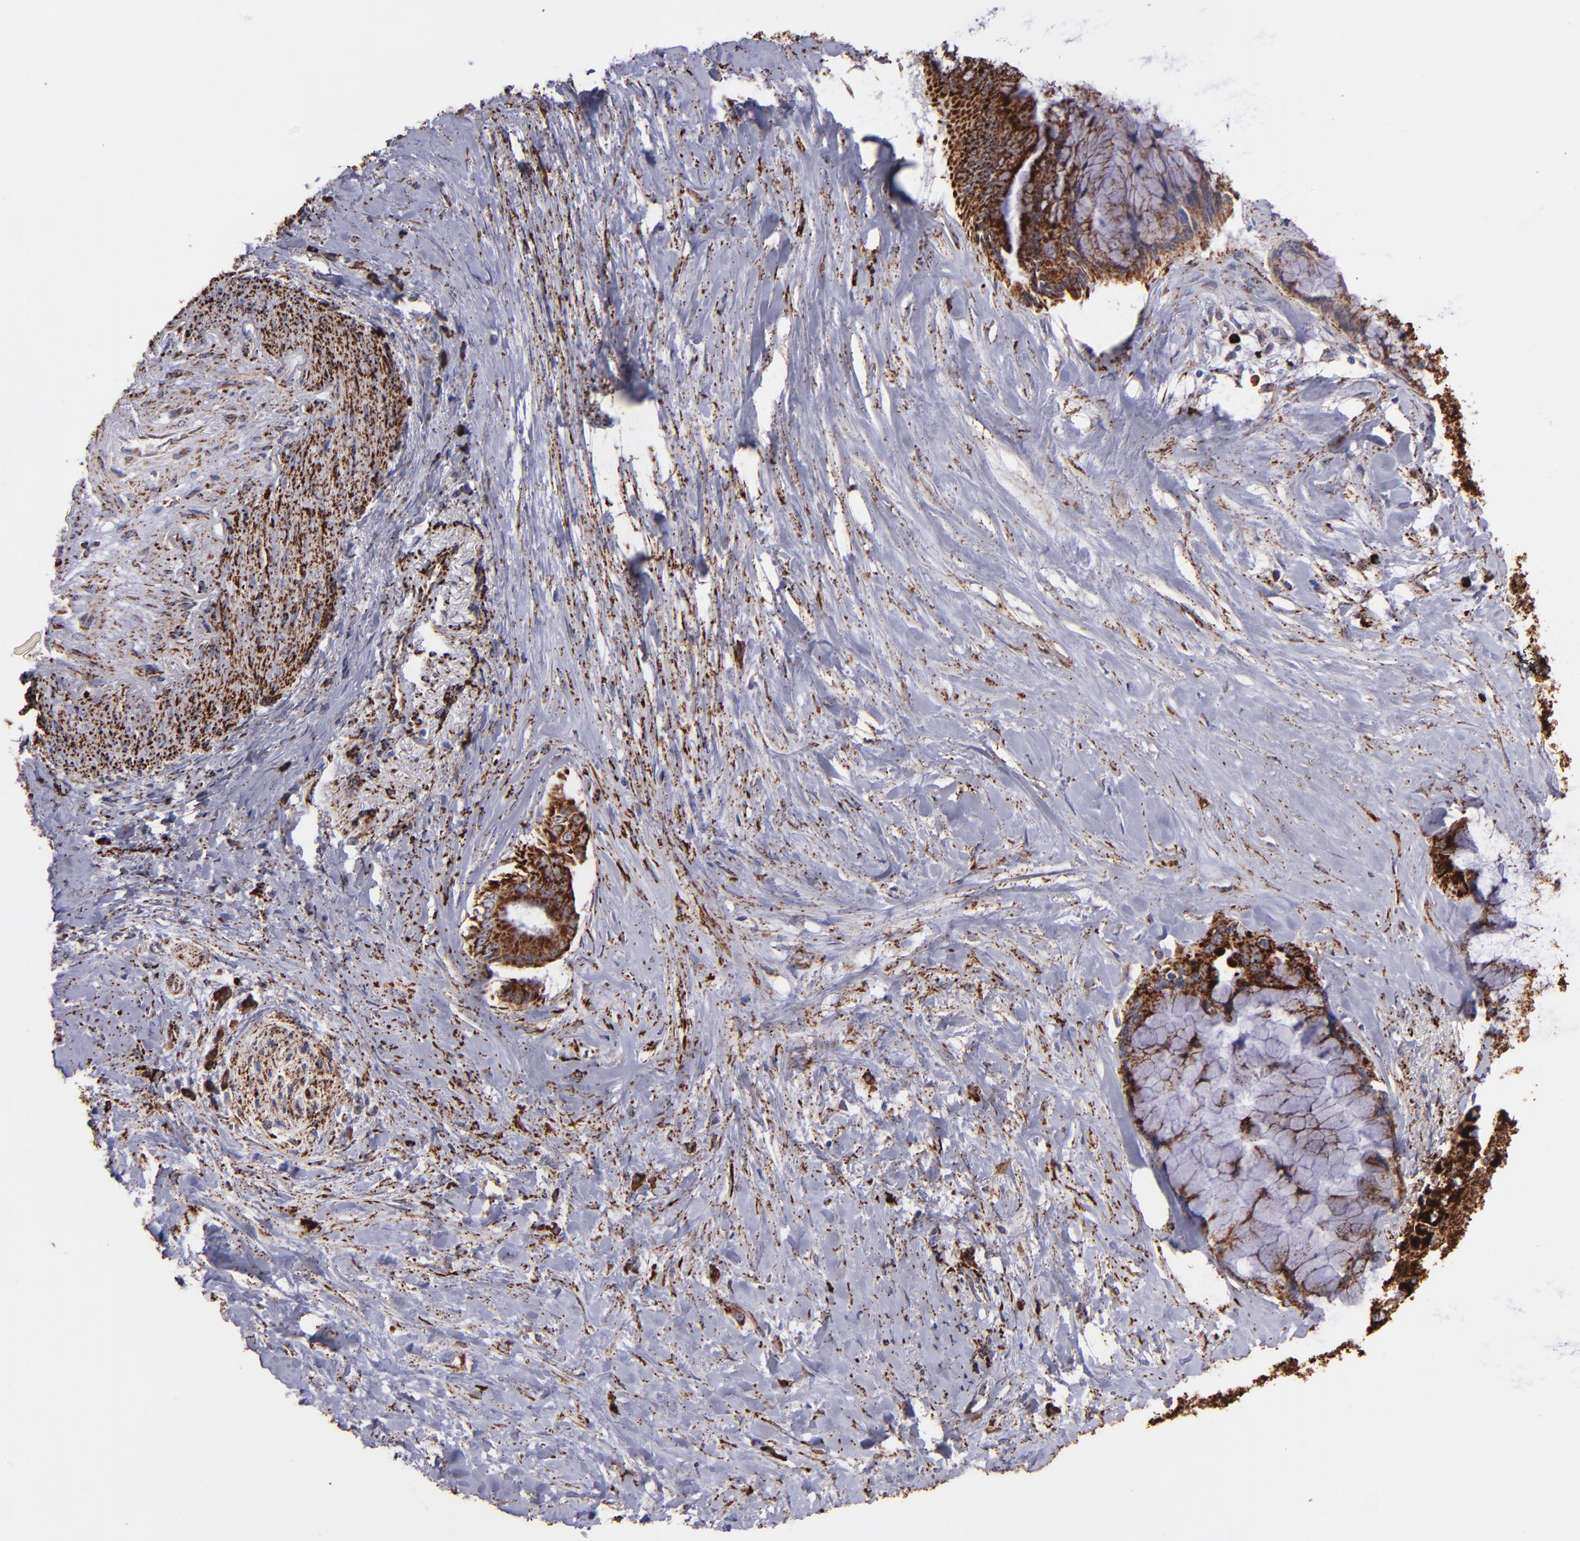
{"staining": {"intensity": "moderate", "quantity": ">75%", "location": "cytoplasmic/membranous"}, "tissue": "pancreatic cancer", "cell_type": "Tumor cells", "image_type": "cancer", "snomed": [{"axis": "morphology", "description": "Adenocarcinoma, NOS"}, {"axis": "topography", "description": "Pancreas"}], "caption": "Pancreatic adenocarcinoma tissue exhibits moderate cytoplasmic/membranous expression in approximately >75% of tumor cells, visualized by immunohistochemistry. (brown staining indicates protein expression, while blue staining denotes nuclei).", "gene": "MAOB", "patient": {"sex": "male", "age": 59}}